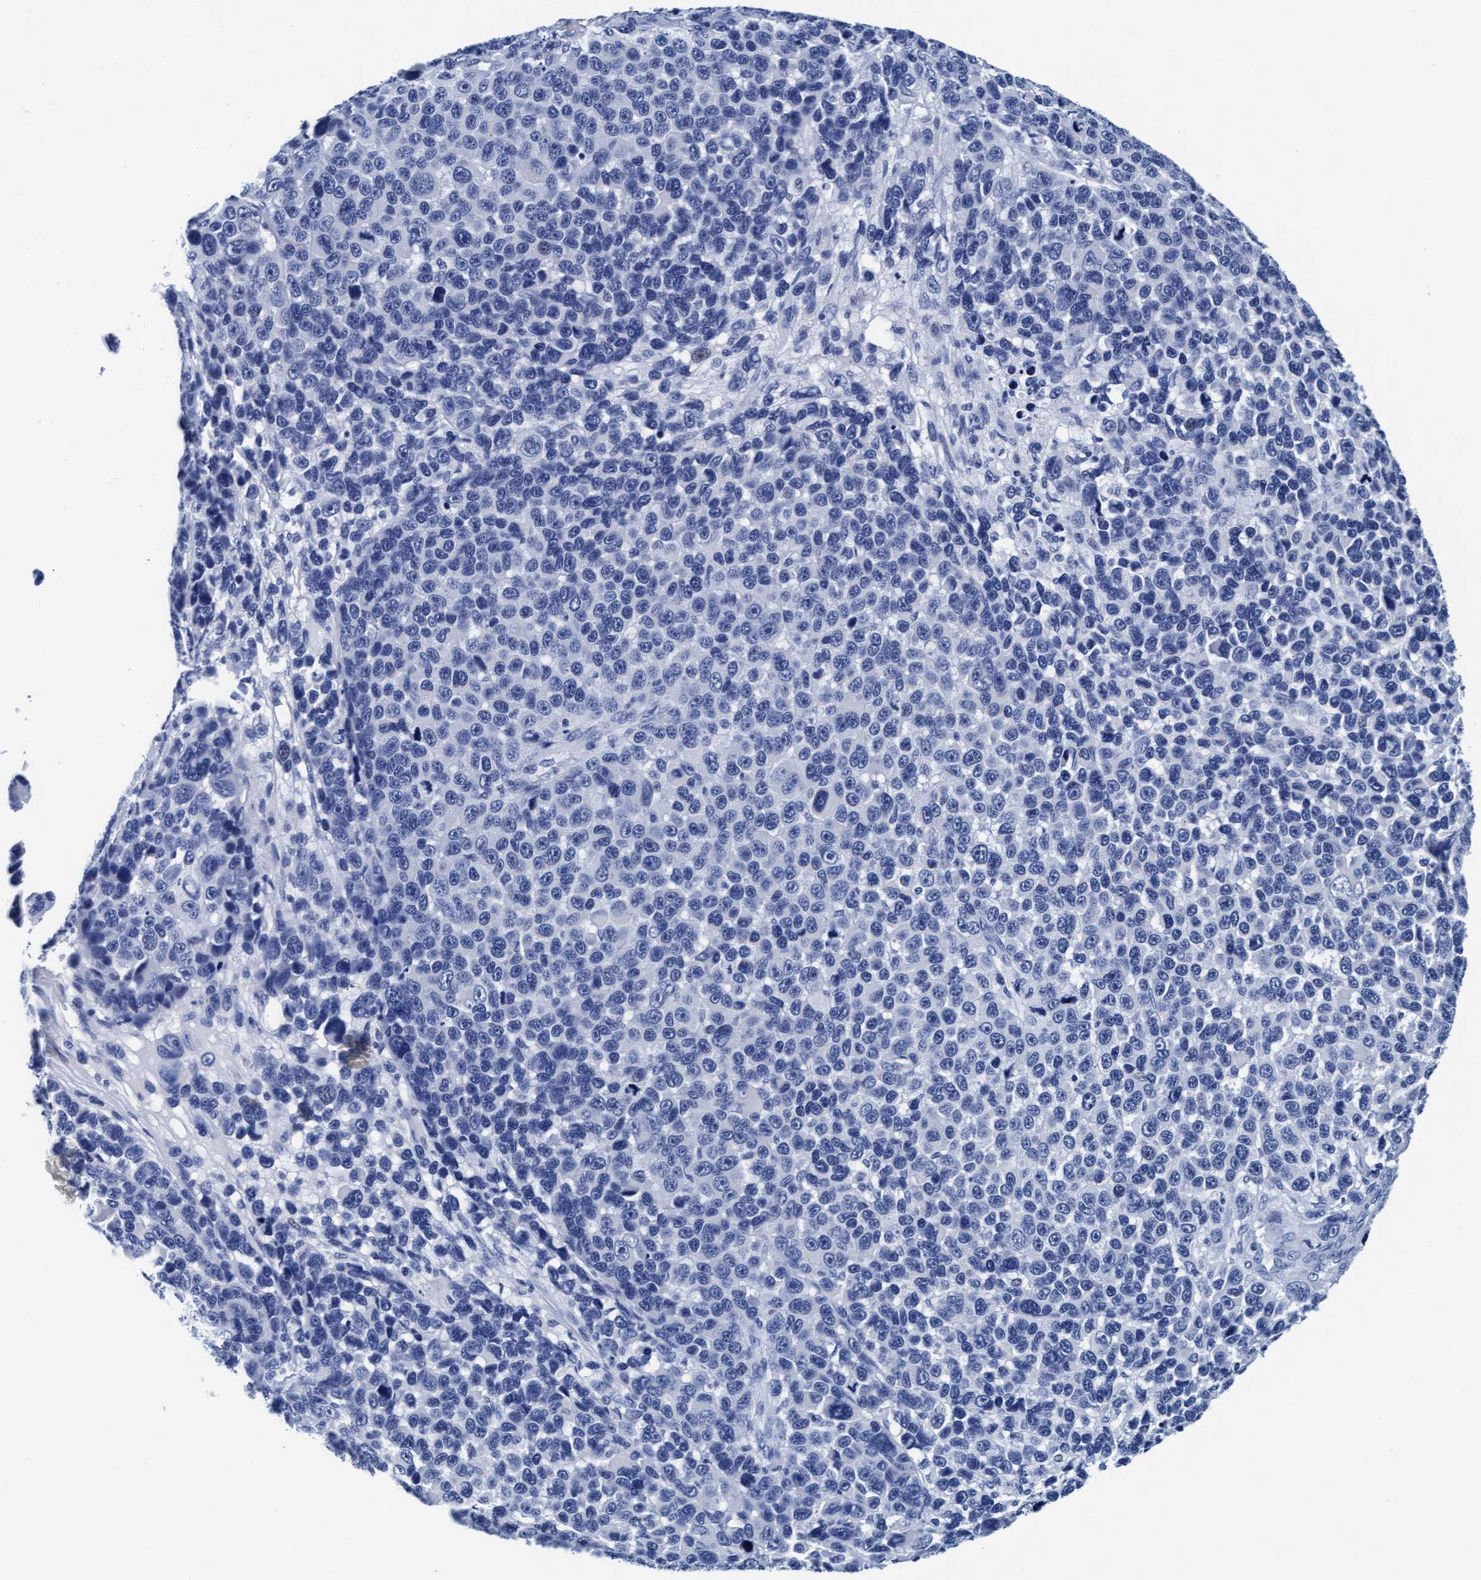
{"staining": {"intensity": "negative", "quantity": "none", "location": "none"}, "tissue": "melanoma", "cell_type": "Tumor cells", "image_type": "cancer", "snomed": [{"axis": "morphology", "description": "Malignant melanoma, NOS"}, {"axis": "topography", "description": "Skin"}], "caption": "Human malignant melanoma stained for a protein using IHC demonstrates no expression in tumor cells.", "gene": "ARSG", "patient": {"sex": "male", "age": 53}}